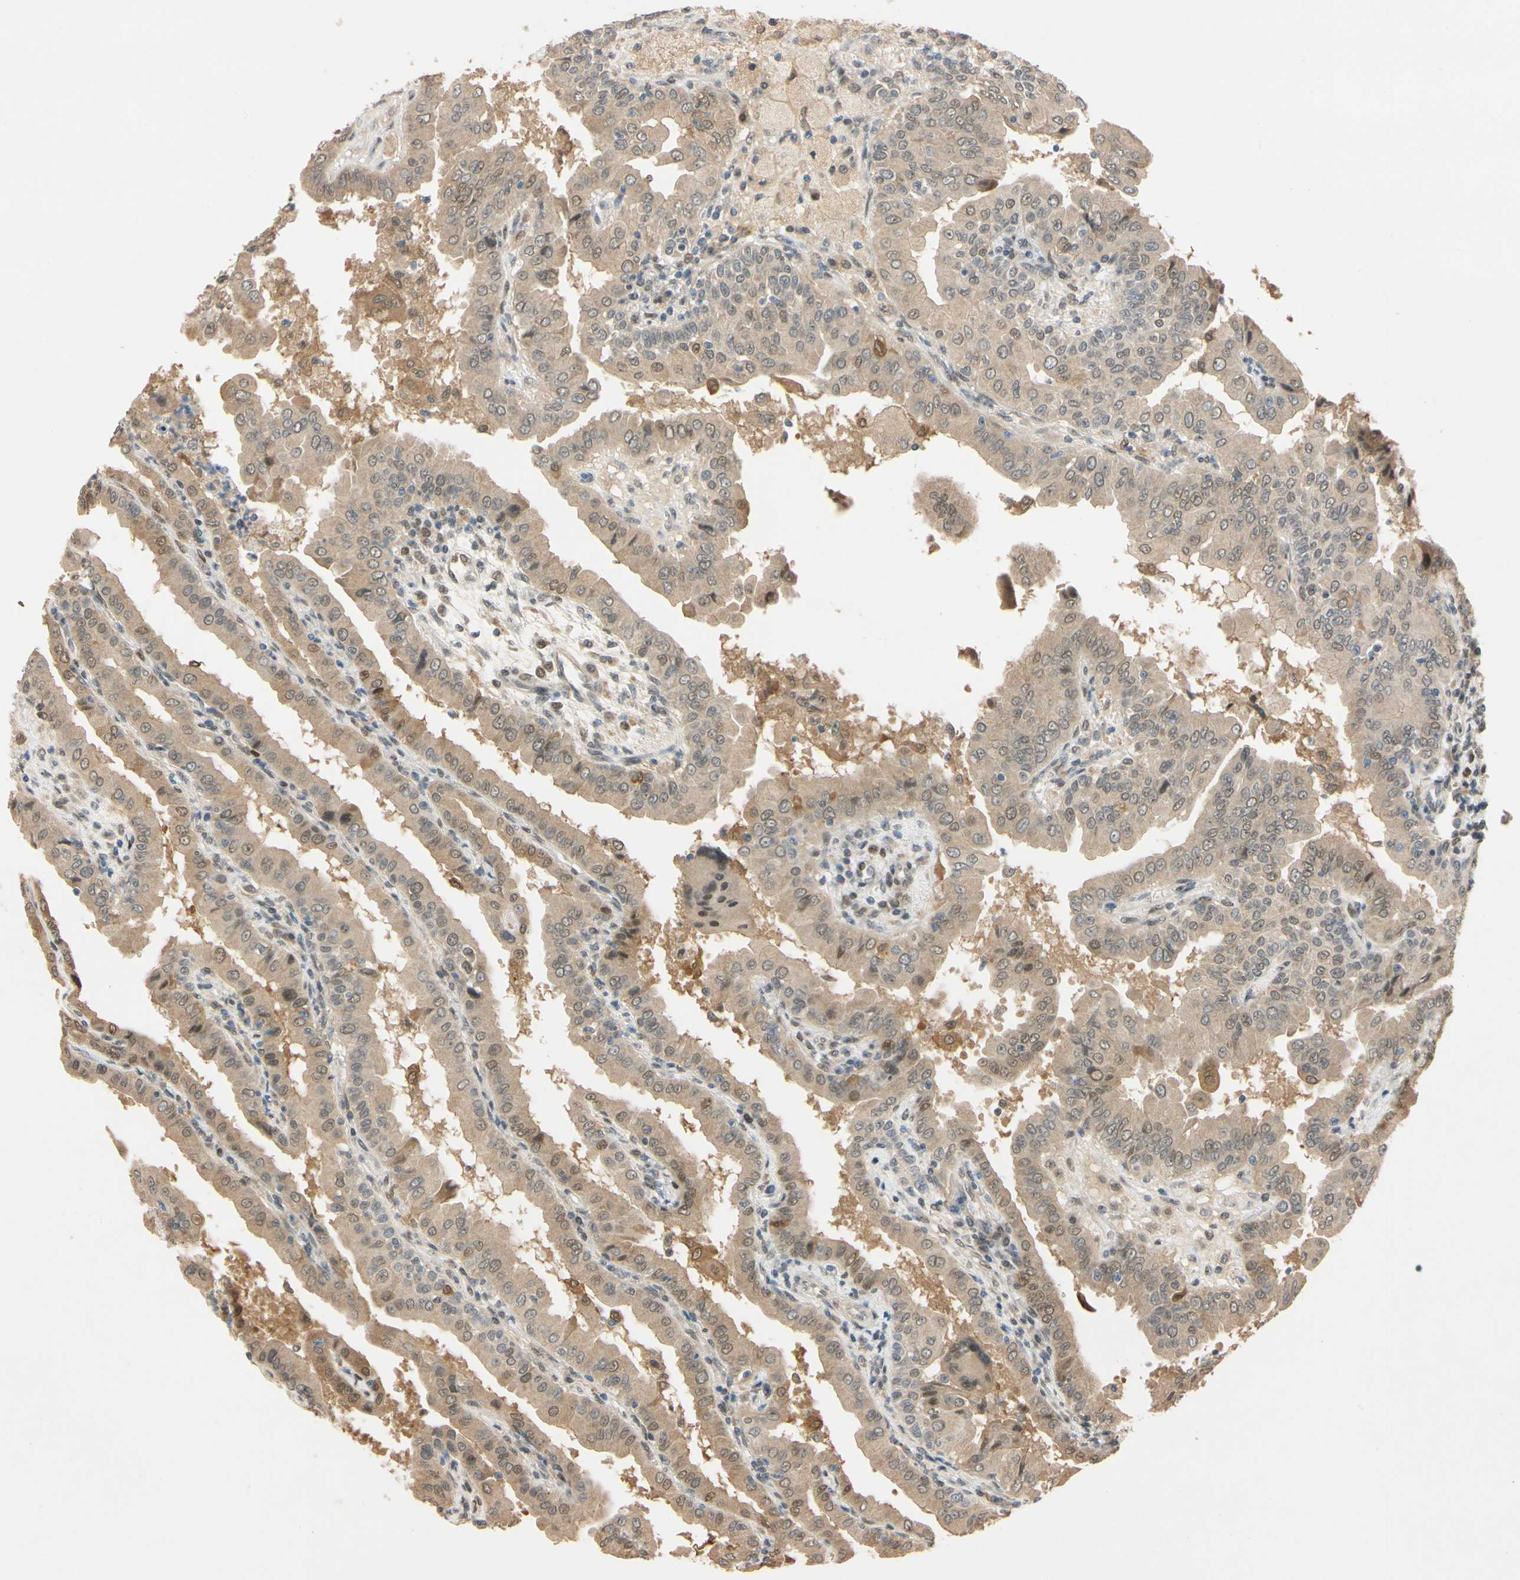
{"staining": {"intensity": "moderate", "quantity": ">75%", "location": "cytoplasmic/membranous,nuclear"}, "tissue": "thyroid cancer", "cell_type": "Tumor cells", "image_type": "cancer", "snomed": [{"axis": "morphology", "description": "Papillary adenocarcinoma, NOS"}, {"axis": "topography", "description": "Thyroid gland"}], "caption": "The micrograph shows a brown stain indicating the presence of a protein in the cytoplasmic/membranous and nuclear of tumor cells in thyroid cancer (papillary adenocarcinoma).", "gene": "RIOX2", "patient": {"sex": "male", "age": 33}}